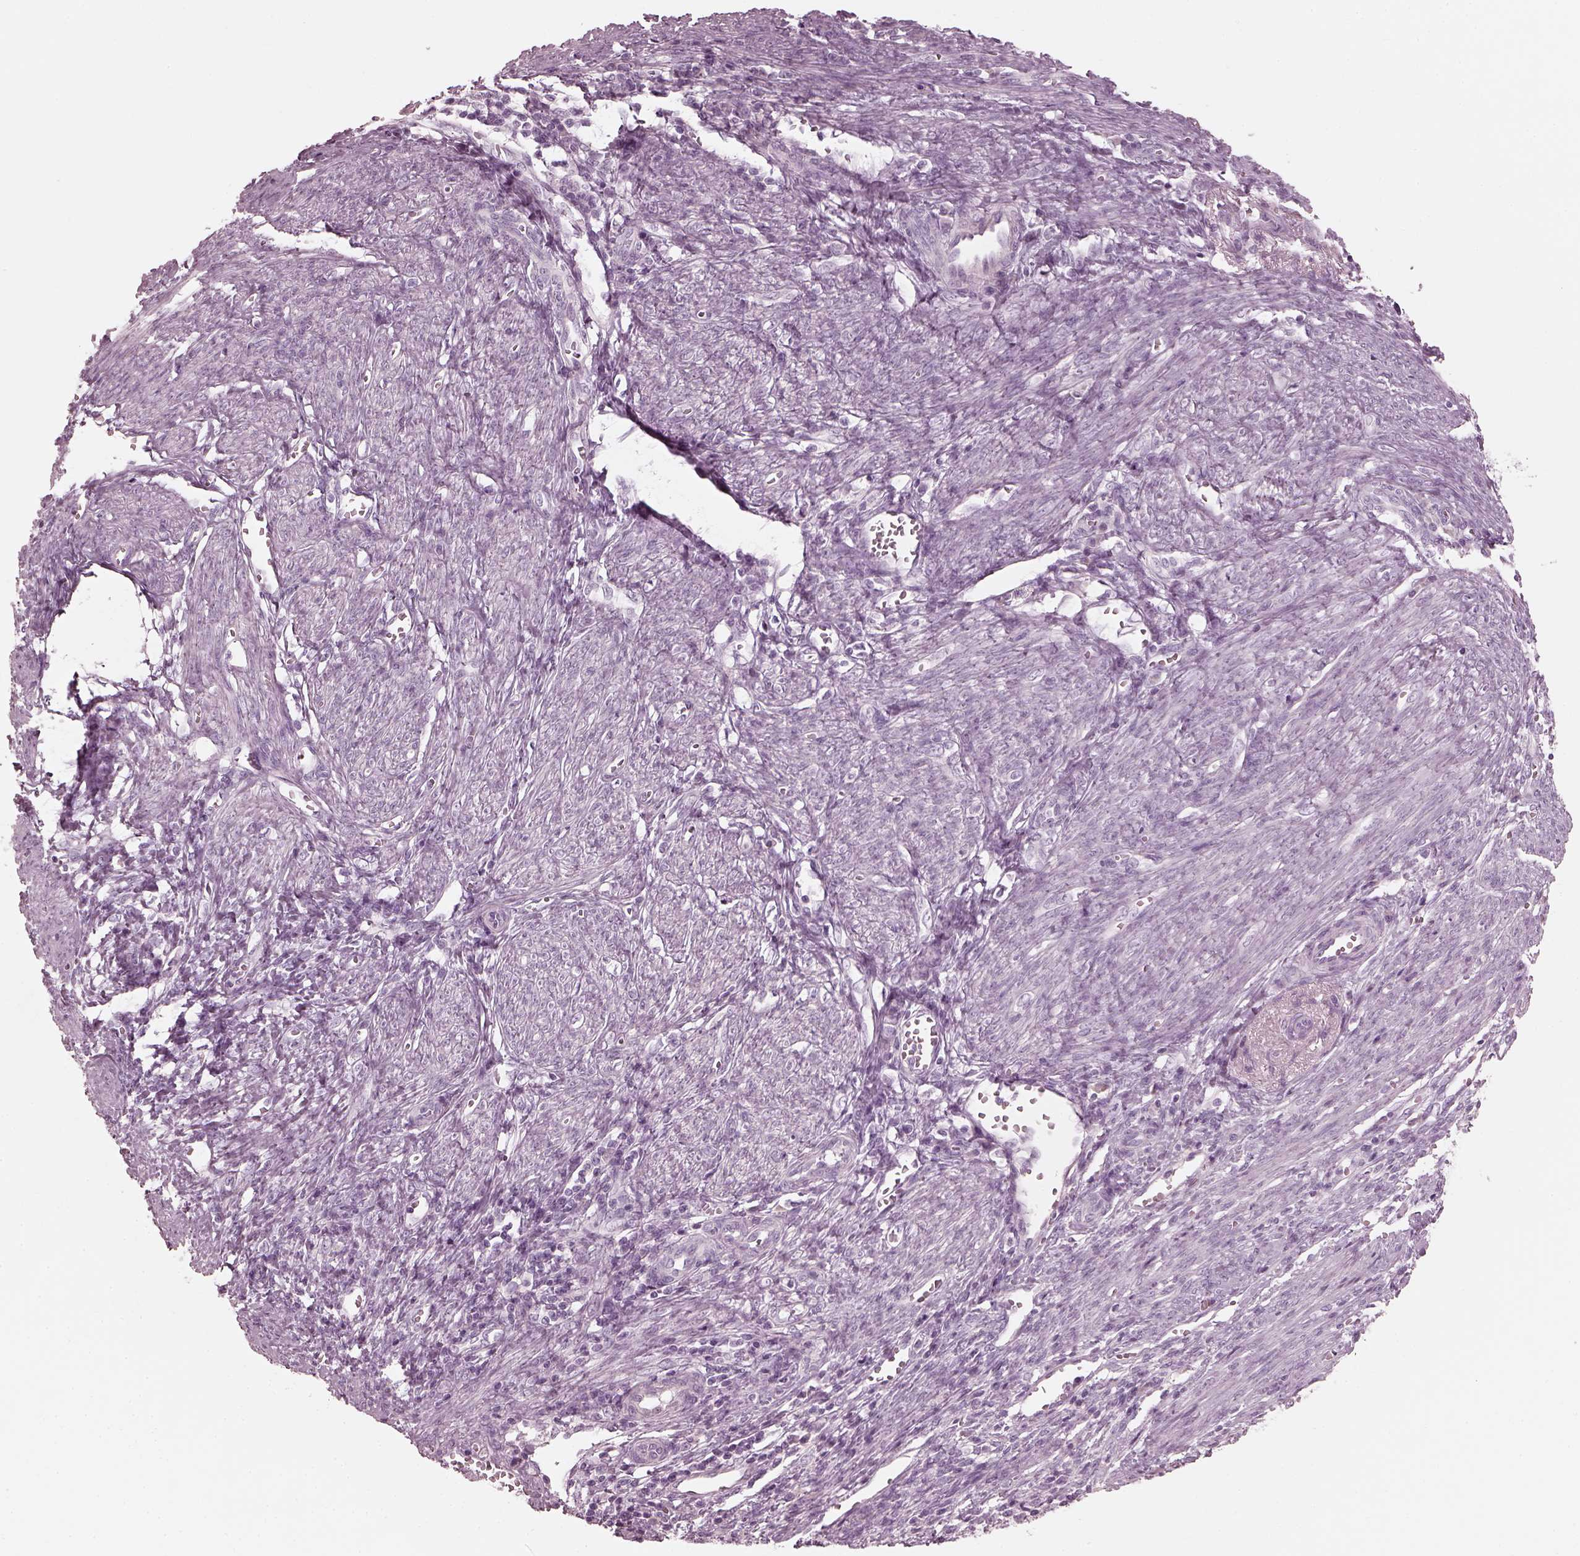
{"staining": {"intensity": "negative", "quantity": "none", "location": "none"}, "tissue": "endometrial cancer", "cell_type": "Tumor cells", "image_type": "cancer", "snomed": [{"axis": "morphology", "description": "Adenocarcinoma, NOS"}, {"axis": "topography", "description": "Endometrium"}], "caption": "Image shows no protein positivity in tumor cells of endometrial cancer tissue.", "gene": "SAXO2", "patient": {"sex": "female", "age": 65}}